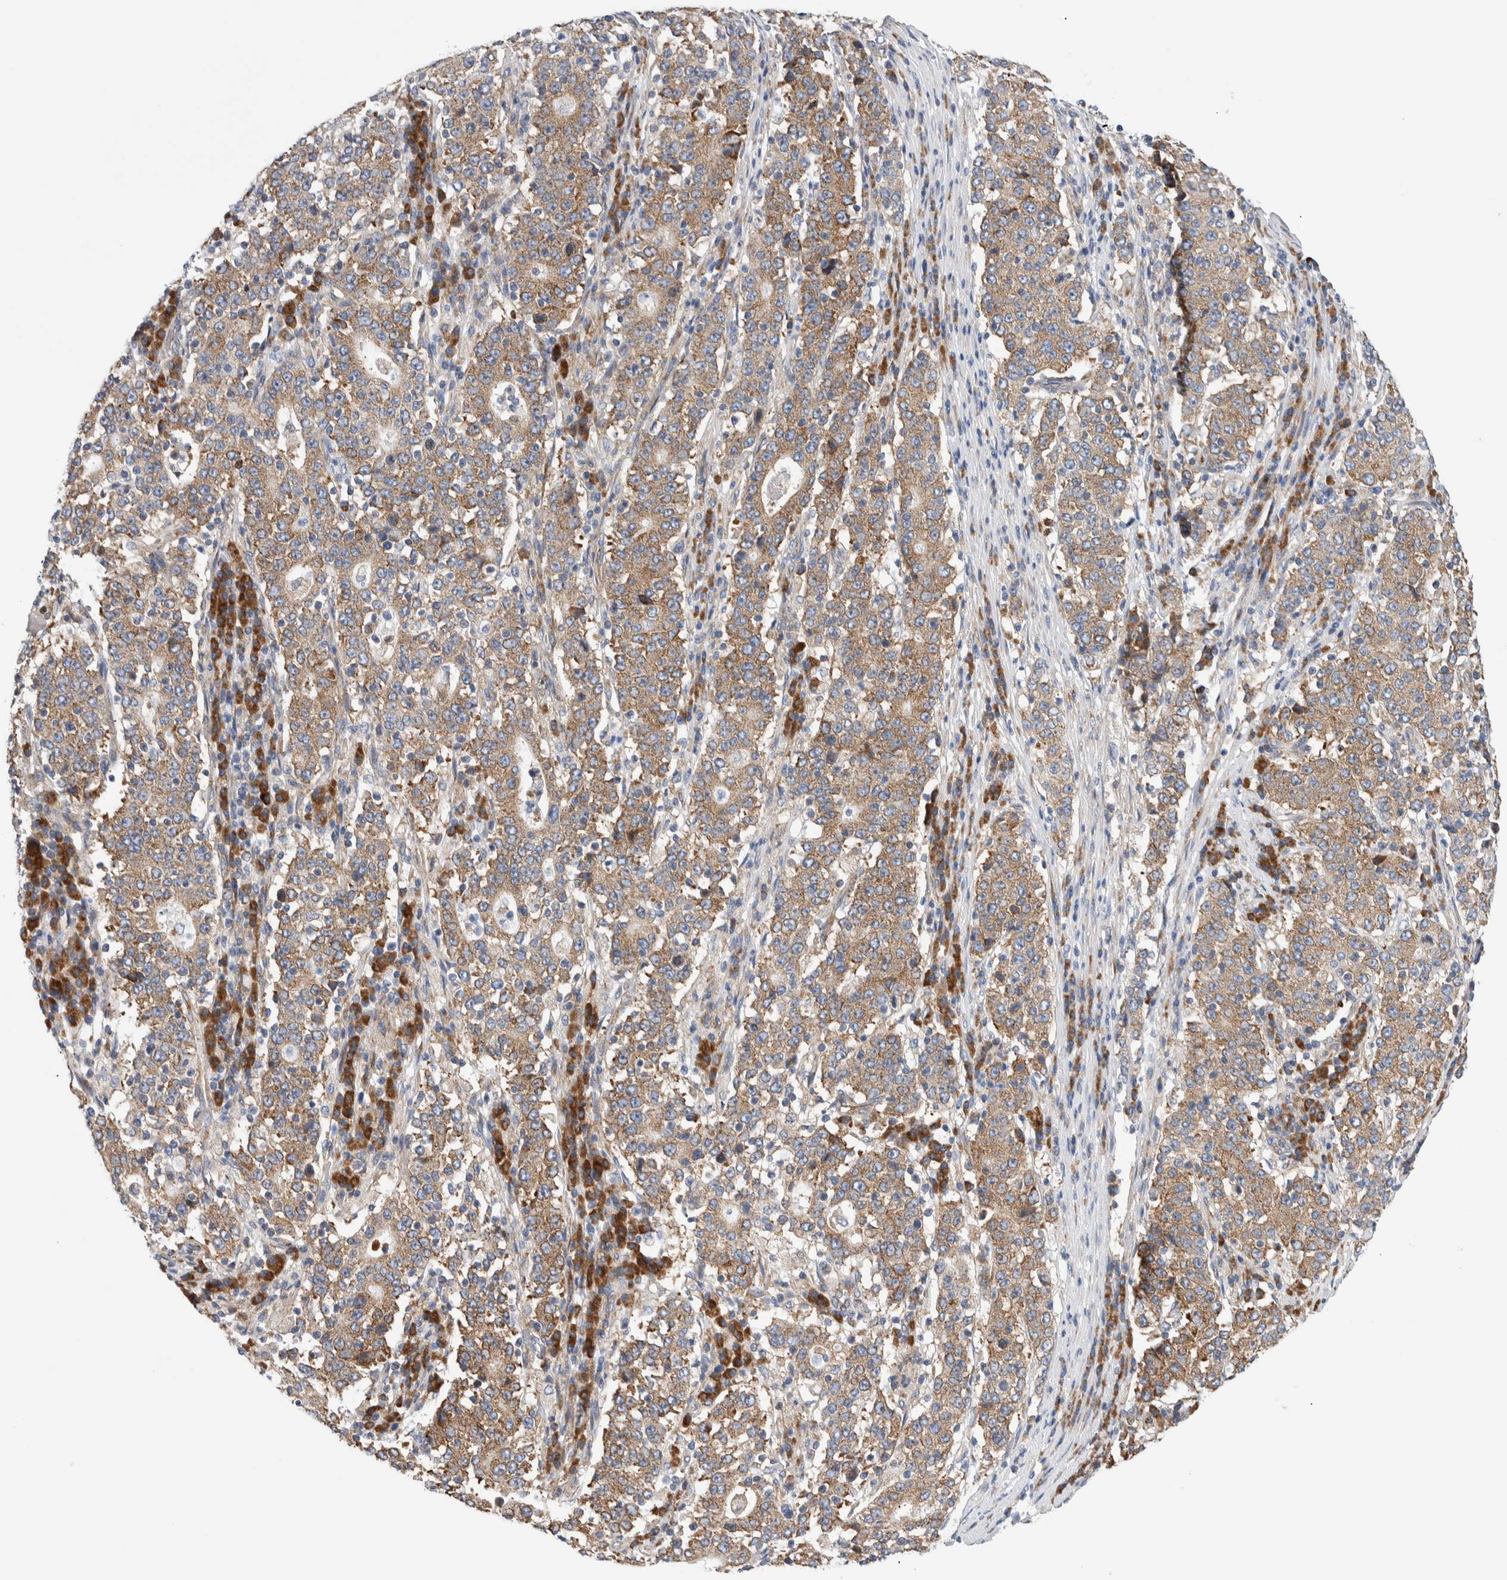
{"staining": {"intensity": "moderate", "quantity": ">75%", "location": "cytoplasmic/membranous"}, "tissue": "stomach cancer", "cell_type": "Tumor cells", "image_type": "cancer", "snomed": [{"axis": "morphology", "description": "Adenocarcinoma, NOS"}, {"axis": "topography", "description": "Stomach"}], "caption": "Human stomach adenocarcinoma stained for a protein (brown) shows moderate cytoplasmic/membranous positive positivity in approximately >75% of tumor cells.", "gene": "RACK1", "patient": {"sex": "male", "age": 59}}